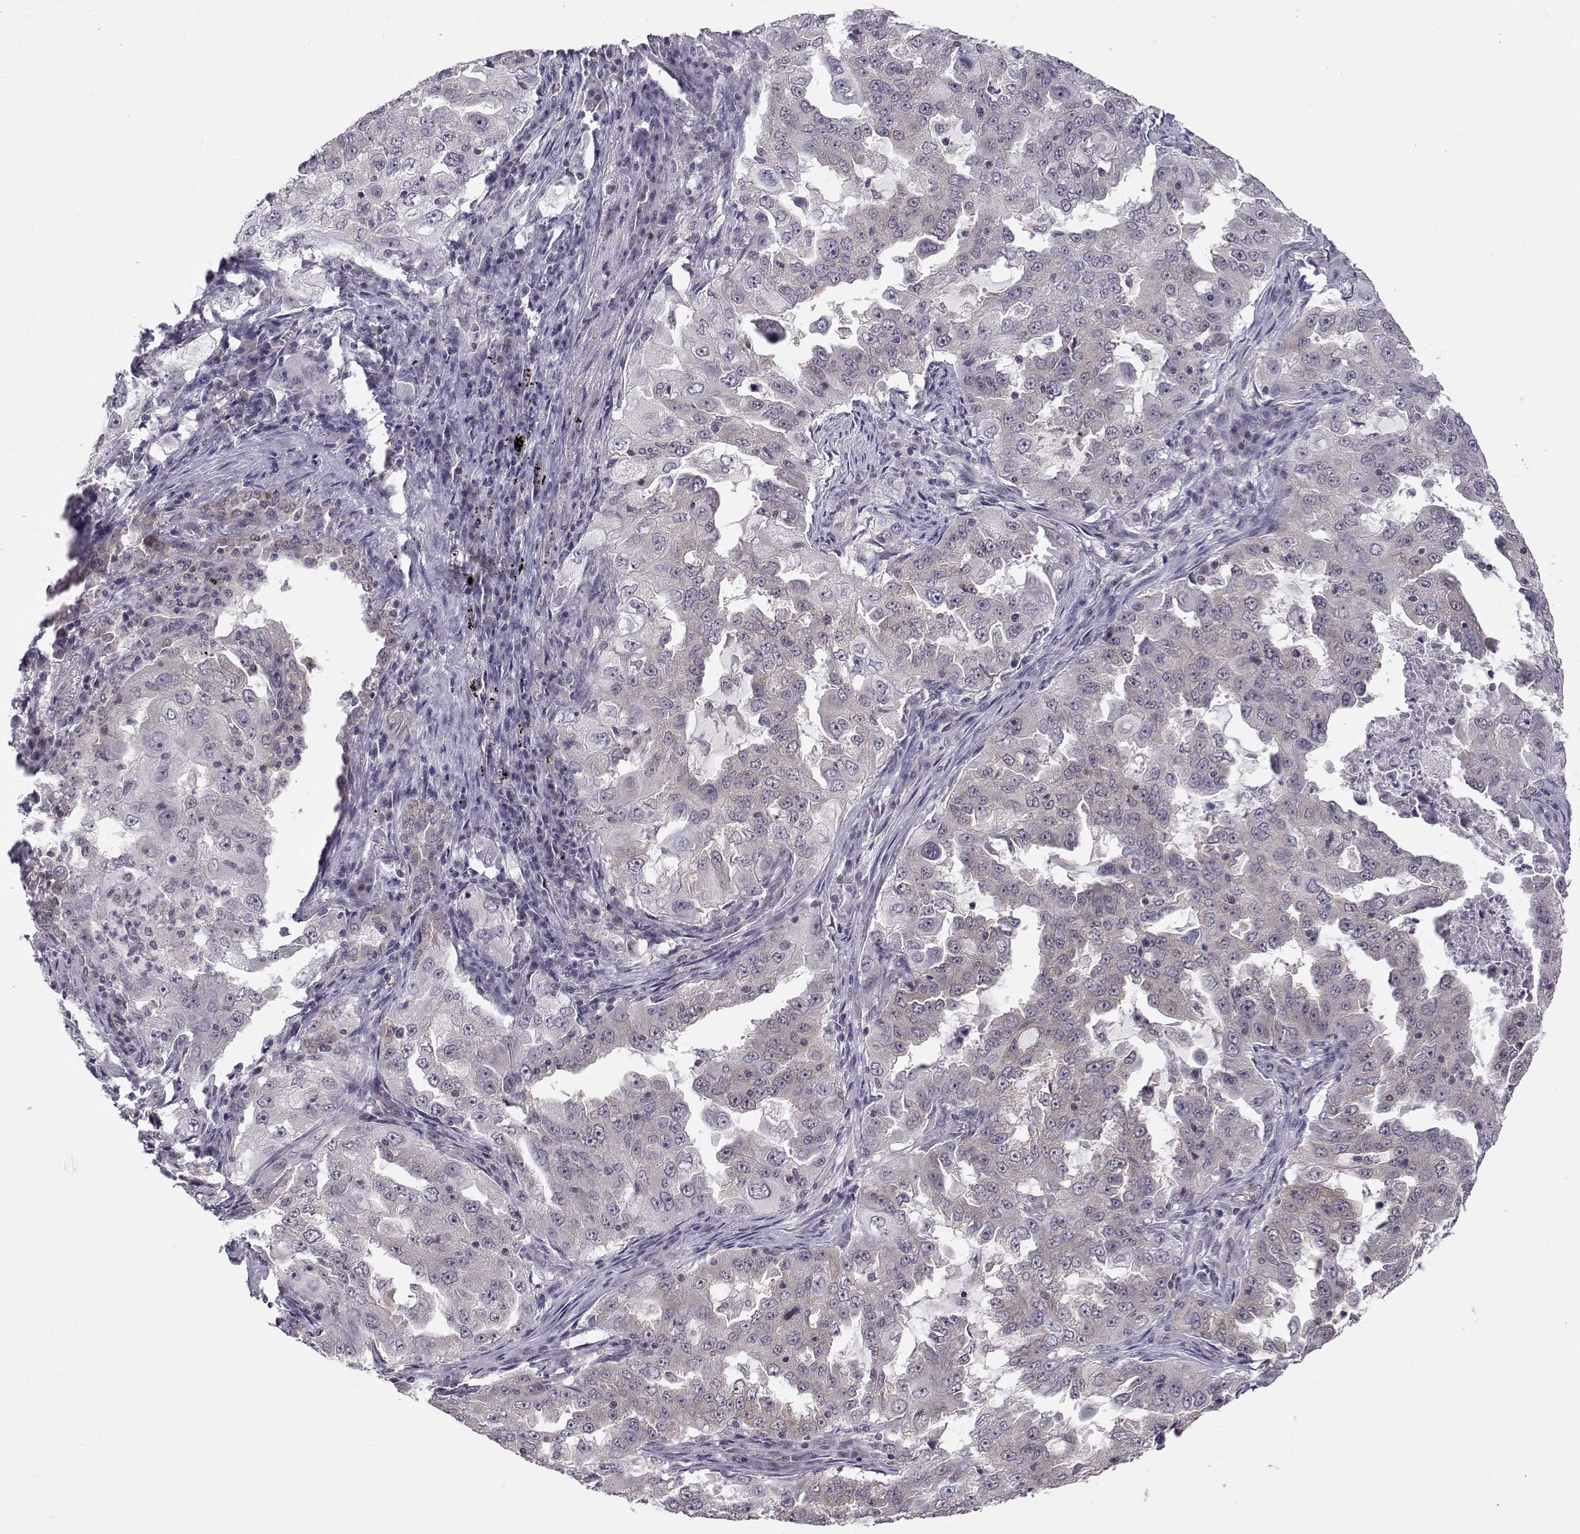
{"staining": {"intensity": "weak", "quantity": "<25%", "location": "cytoplasmic/membranous"}, "tissue": "lung cancer", "cell_type": "Tumor cells", "image_type": "cancer", "snomed": [{"axis": "morphology", "description": "Adenocarcinoma, NOS"}, {"axis": "topography", "description": "Lung"}], "caption": "A histopathology image of human lung cancer (adenocarcinoma) is negative for staining in tumor cells. Nuclei are stained in blue.", "gene": "KIF13B", "patient": {"sex": "female", "age": 61}}